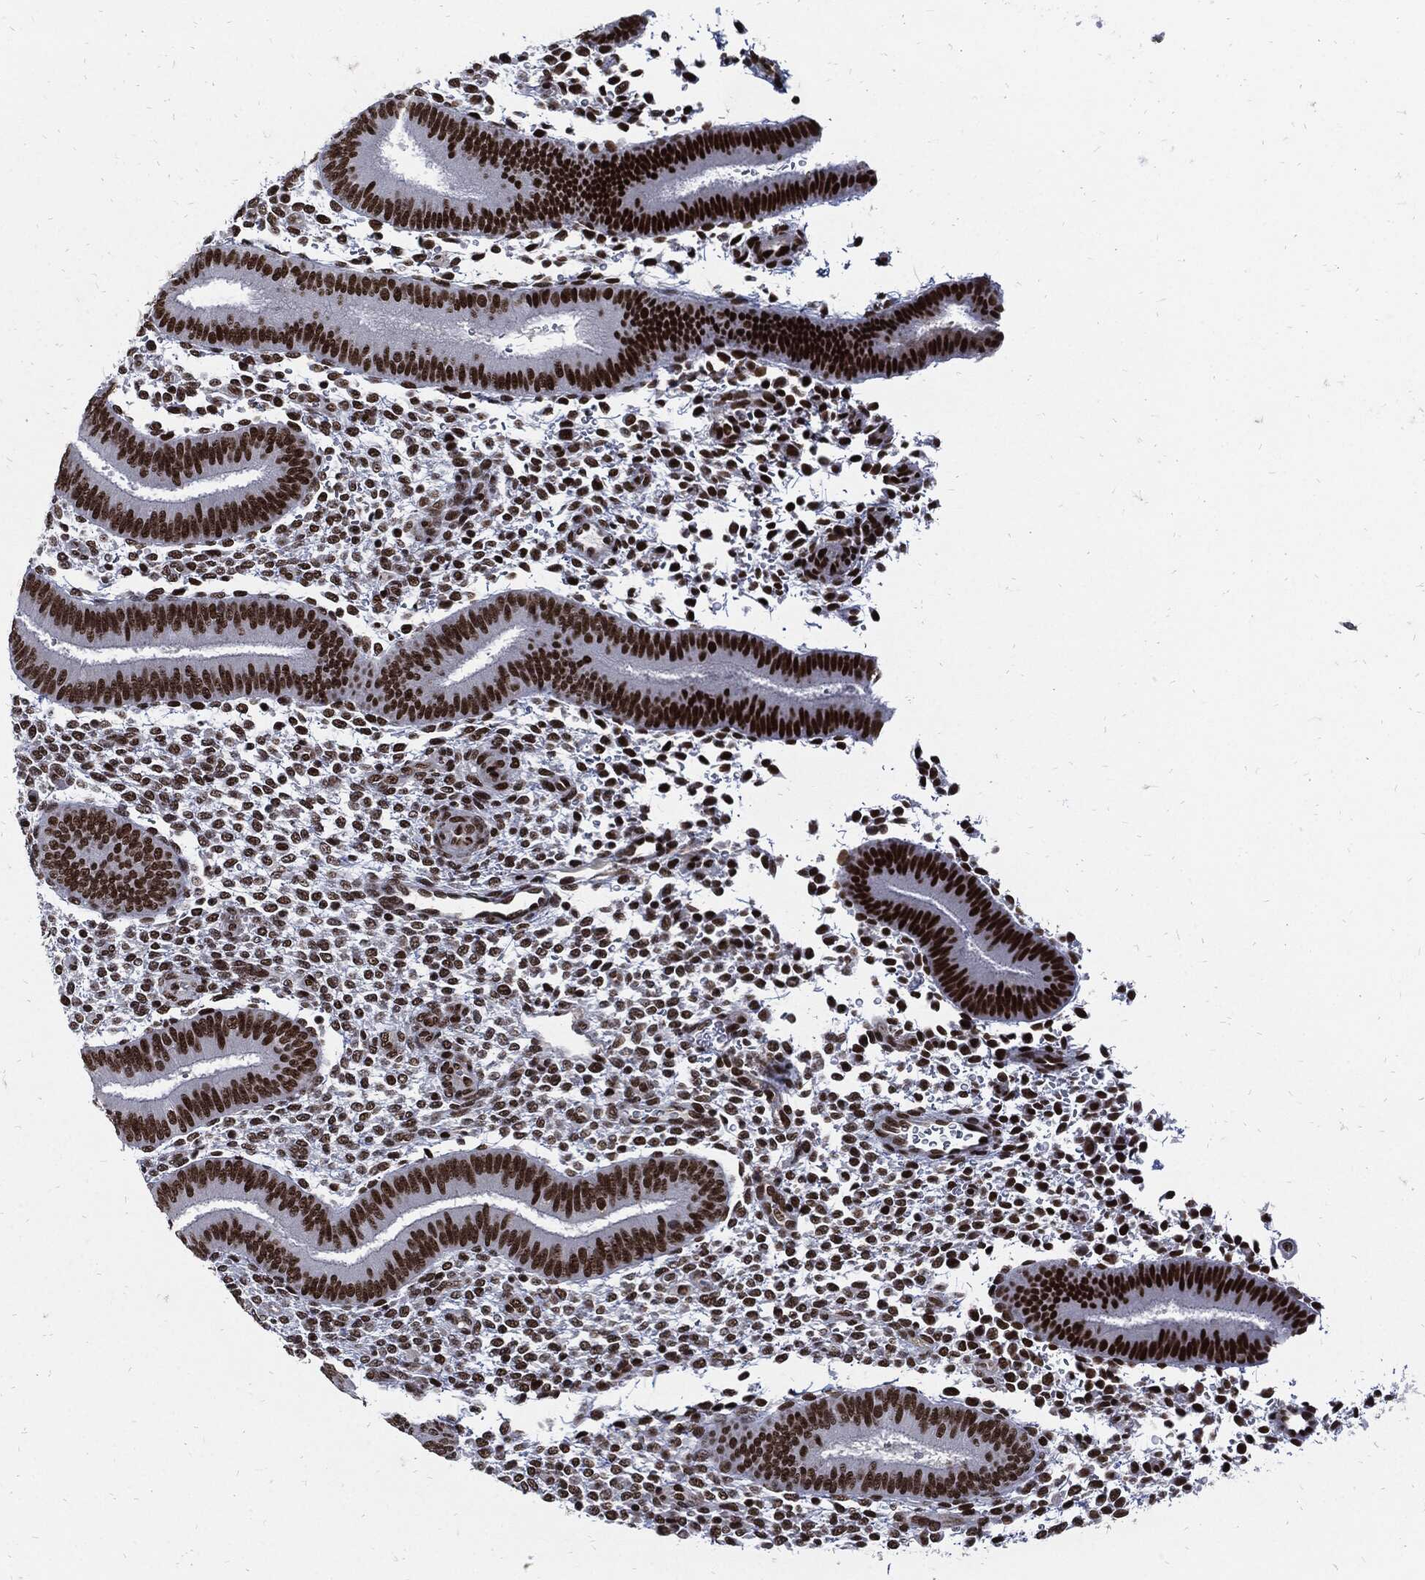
{"staining": {"intensity": "moderate", "quantity": "25%-75%", "location": "nuclear"}, "tissue": "endometrium", "cell_type": "Cells in endometrial stroma", "image_type": "normal", "snomed": [{"axis": "morphology", "description": "Normal tissue, NOS"}, {"axis": "topography", "description": "Endometrium"}], "caption": "Moderate nuclear expression is identified in about 25%-75% of cells in endometrial stroma in normal endometrium. (Stains: DAB in brown, nuclei in blue, Microscopy: brightfield microscopy at high magnification).", "gene": "TERF2", "patient": {"sex": "female", "age": 39}}